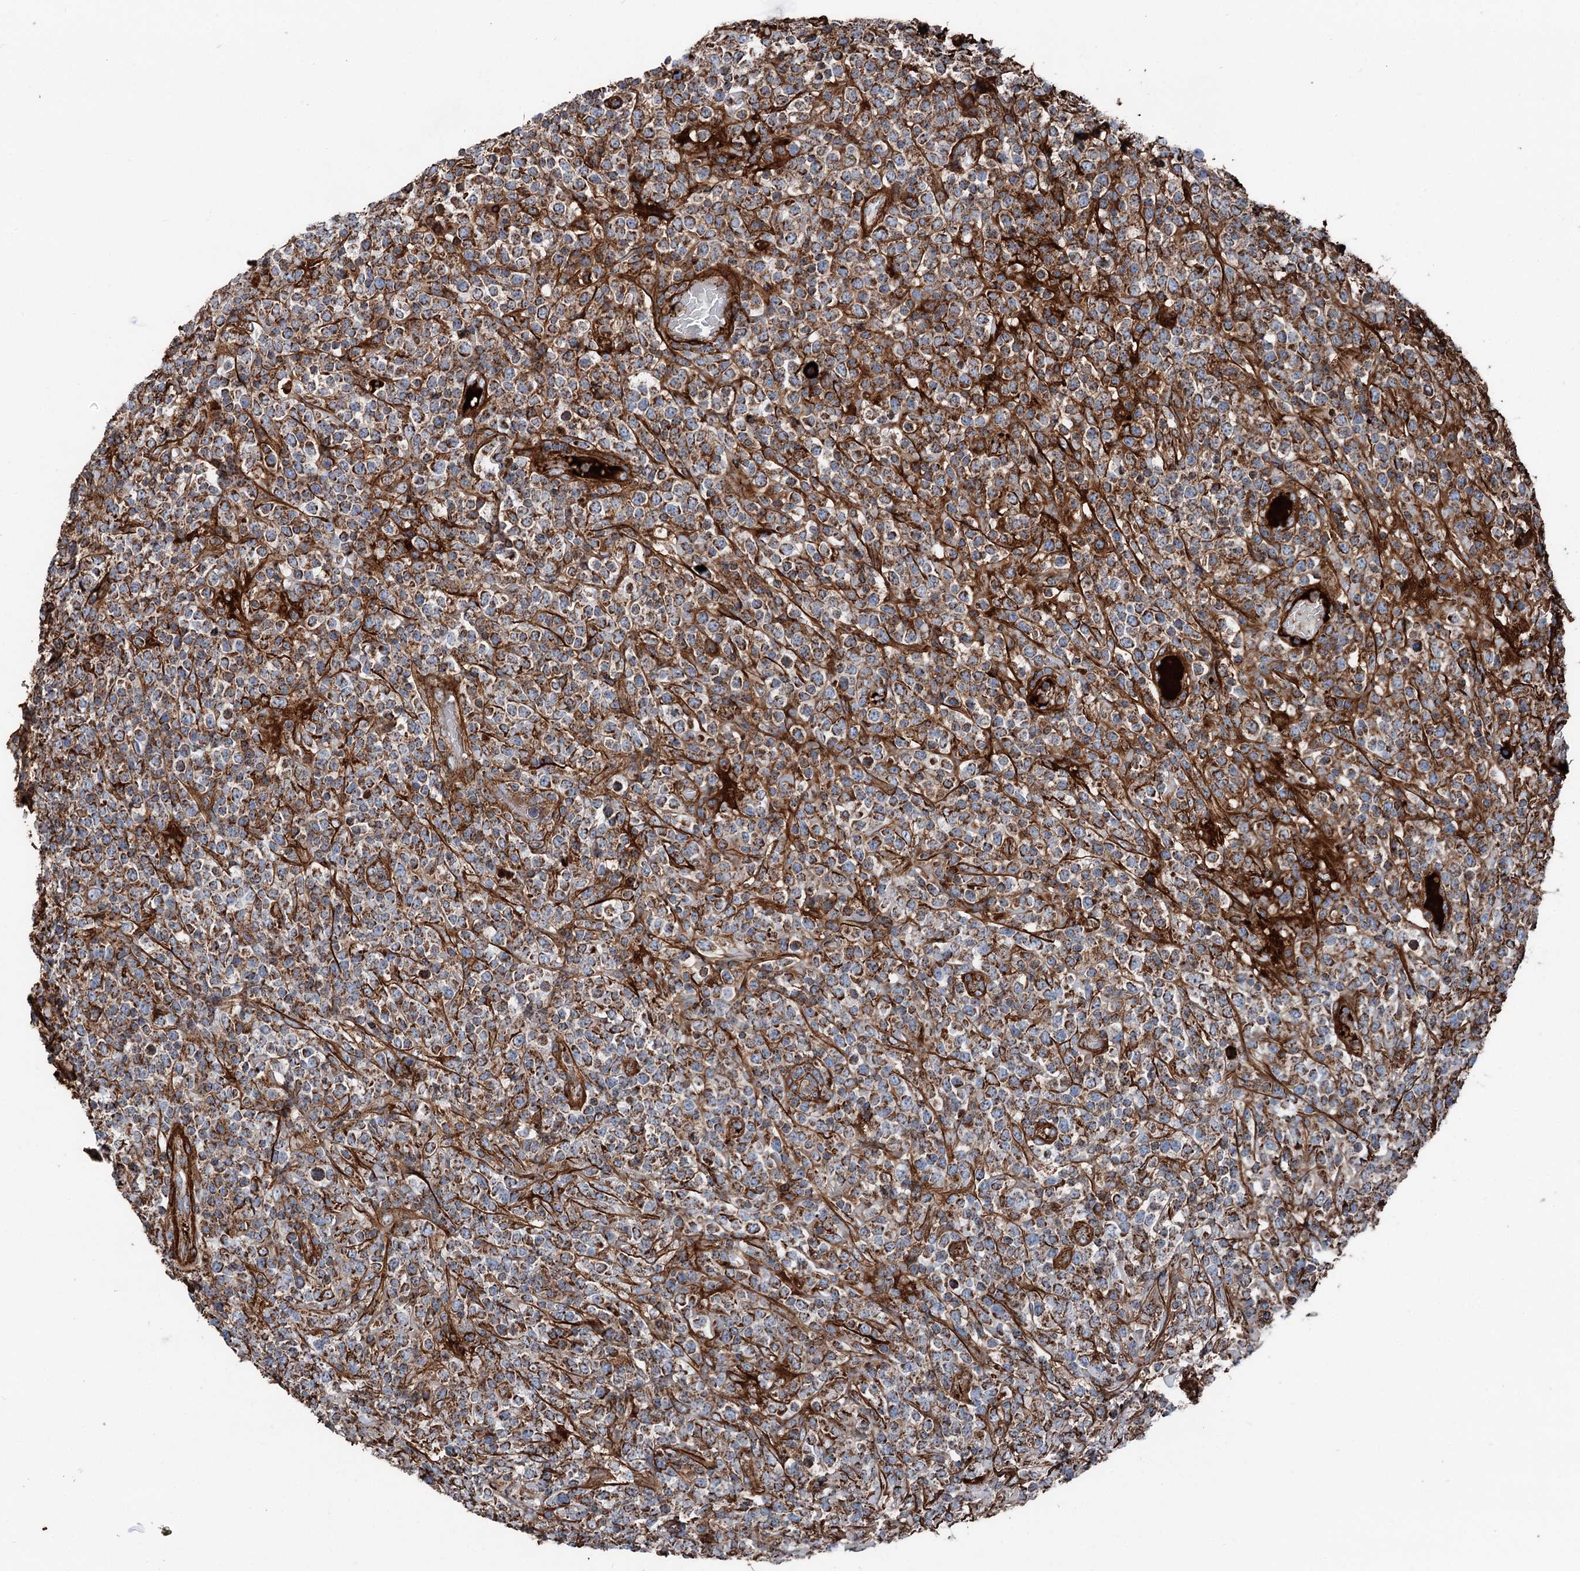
{"staining": {"intensity": "strong", "quantity": "25%-75%", "location": "cytoplasmic/membranous"}, "tissue": "lymphoma", "cell_type": "Tumor cells", "image_type": "cancer", "snomed": [{"axis": "morphology", "description": "Malignant lymphoma, non-Hodgkin's type, High grade"}, {"axis": "topography", "description": "Colon"}], "caption": "The immunohistochemical stain shows strong cytoplasmic/membranous staining in tumor cells of high-grade malignant lymphoma, non-Hodgkin's type tissue.", "gene": "DDIAS", "patient": {"sex": "female", "age": 53}}